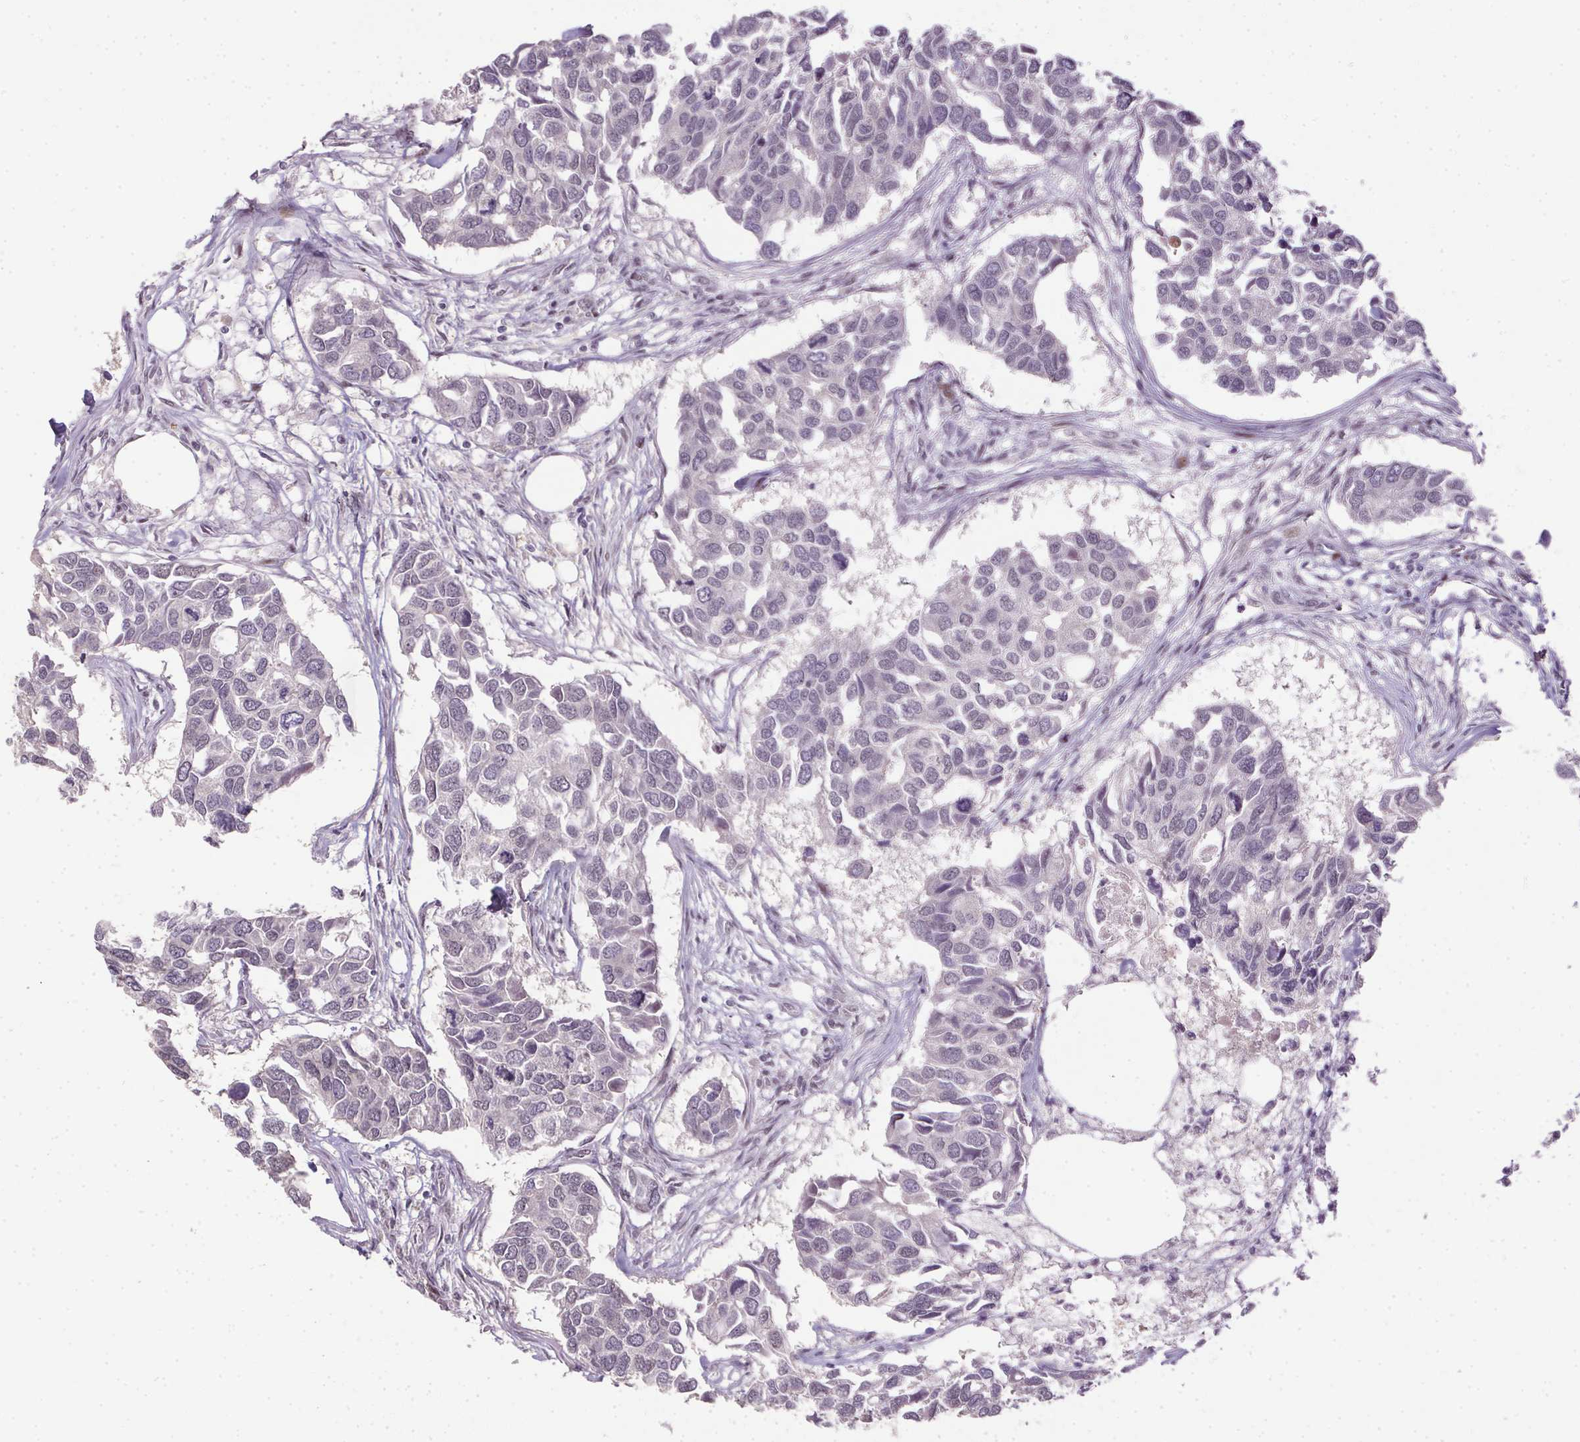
{"staining": {"intensity": "negative", "quantity": "none", "location": "none"}, "tissue": "breast cancer", "cell_type": "Tumor cells", "image_type": "cancer", "snomed": [{"axis": "morphology", "description": "Duct carcinoma"}, {"axis": "topography", "description": "Breast"}], "caption": "A histopathology image of breast cancer stained for a protein shows no brown staining in tumor cells.", "gene": "KDM4D", "patient": {"sex": "female", "age": 83}}